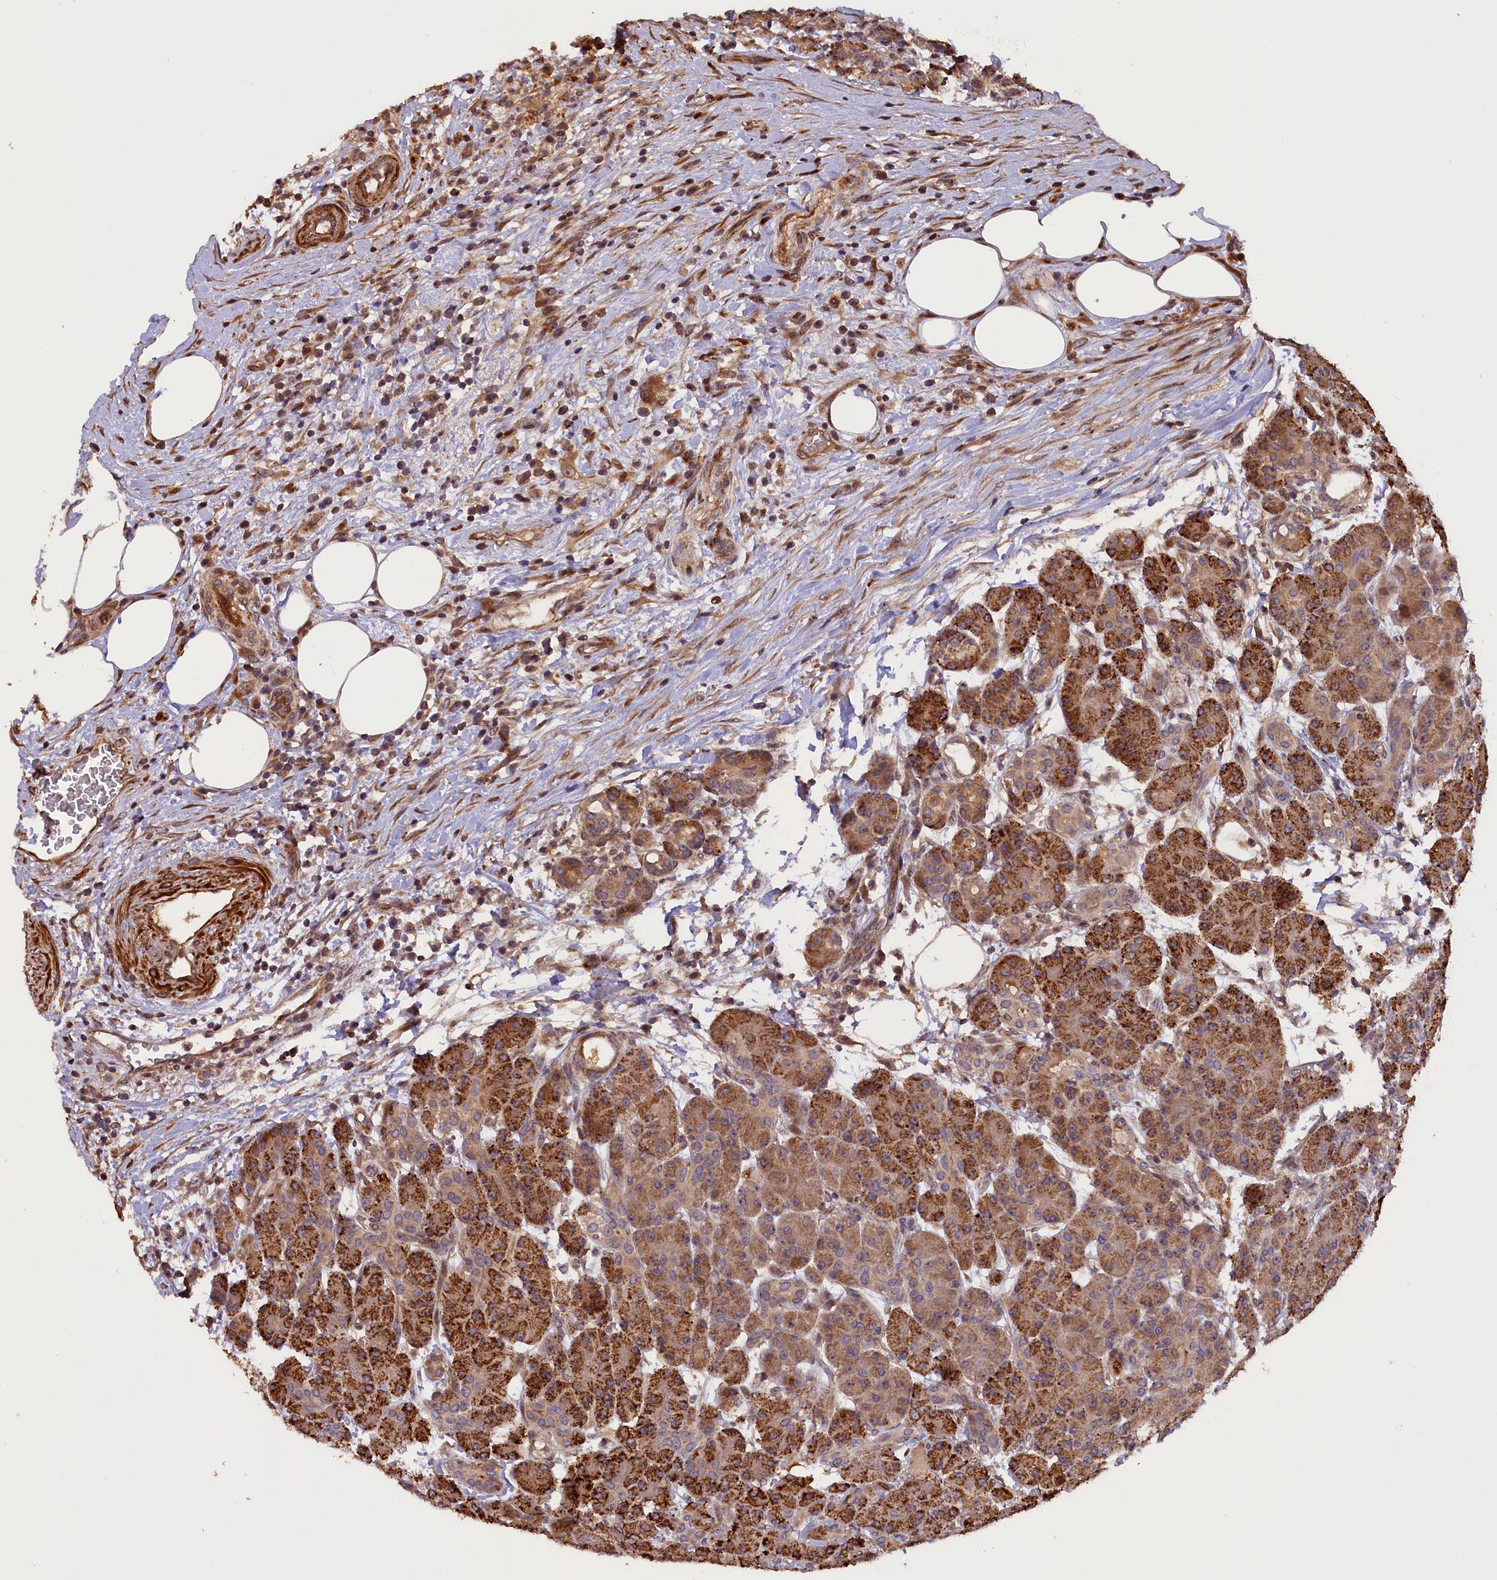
{"staining": {"intensity": "strong", "quantity": "25%-75%", "location": "cytoplasmic/membranous"}, "tissue": "pancreas", "cell_type": "Exocrine glandular cells", "image_type": "normal", "snomed": [{"axis": "morphology", "description": "Normal tissue, NOS"}, {"axis": "topography", "description": "Pancreas"}], "caption": "Protein staining of unremarkable pancreas demonstrates strong cytoplasmic/membranous staining in approximately 25%-75% of exocrine glandular cells. (IHC, brightfield microscopy, high magnification).", "gene": "DNAJB9", "patient": {"sex": "male", "age": 63}}